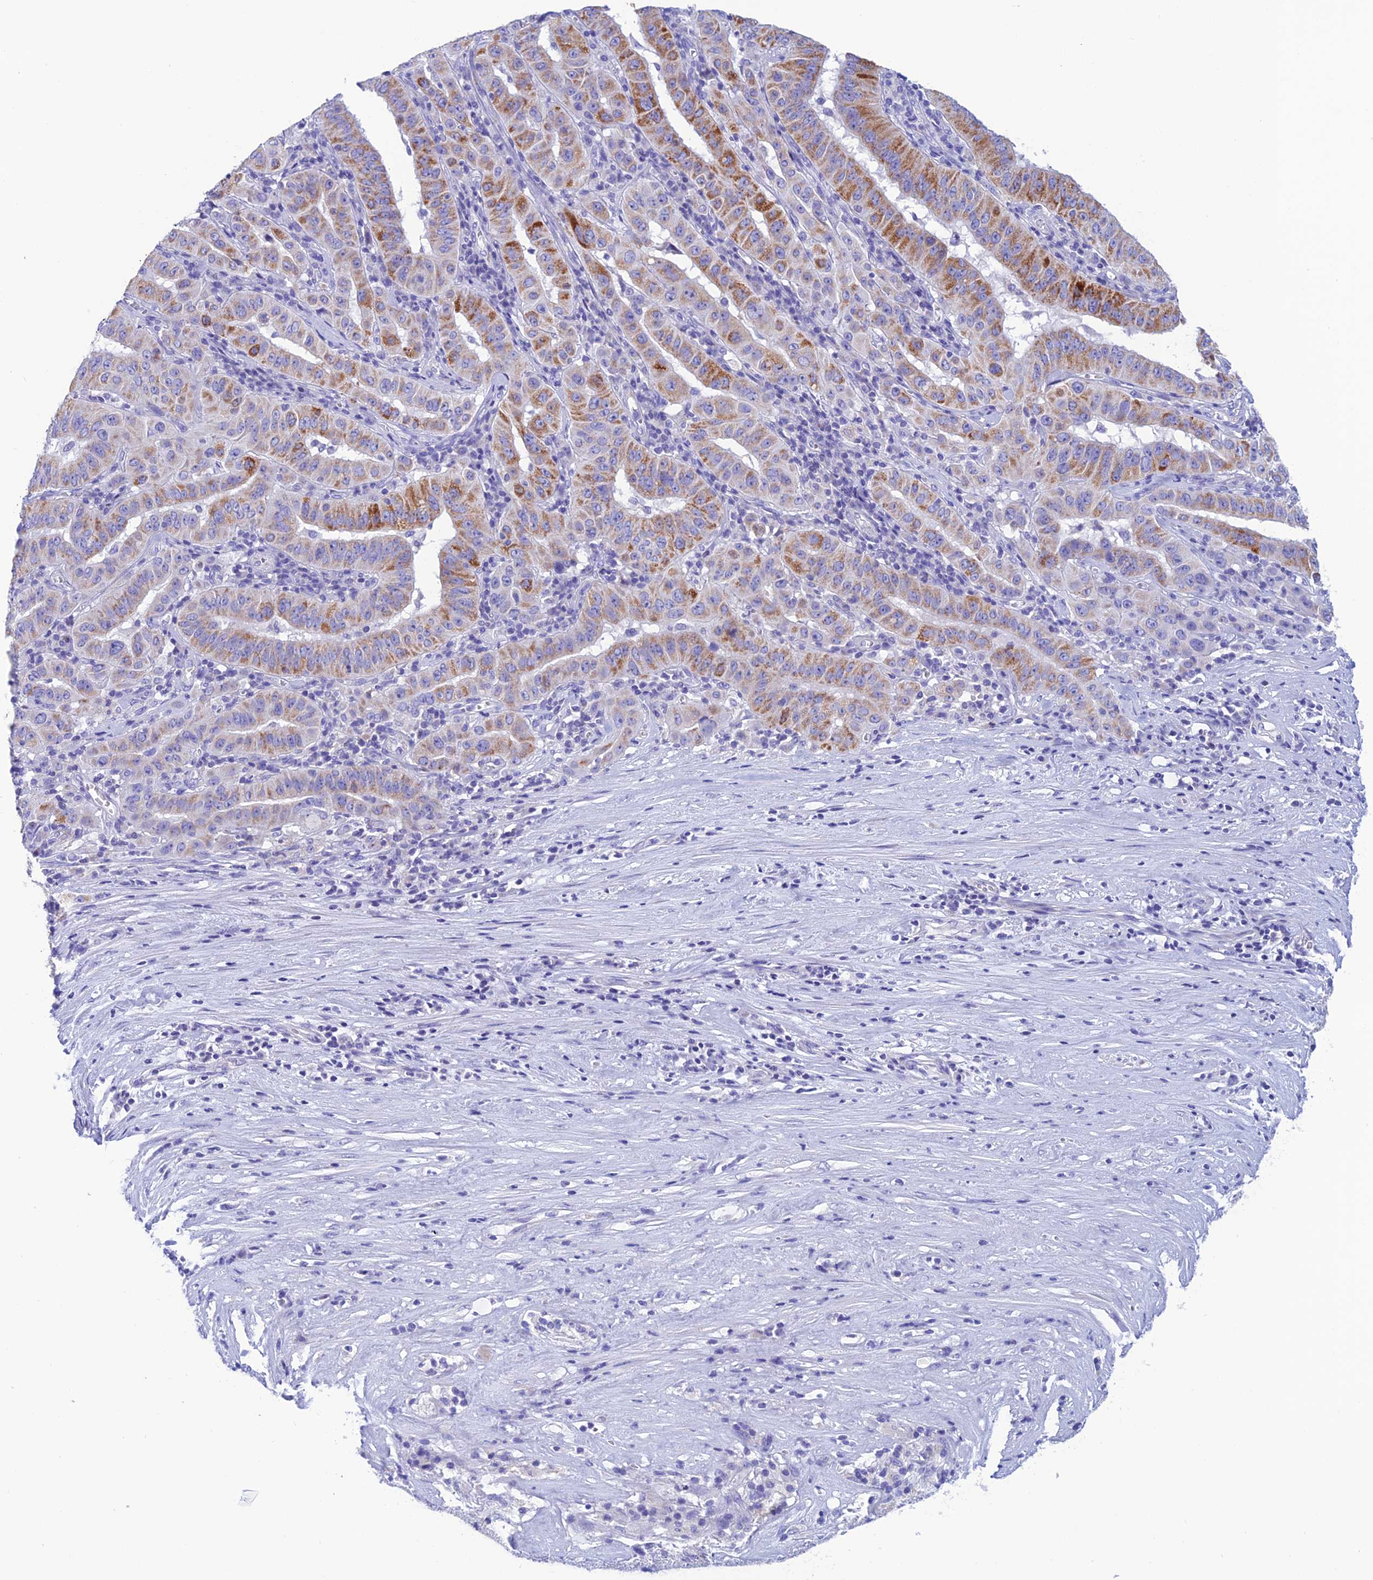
{"staining": {"intensity": "moderate", "quantity": ">75%", "location": "cytoplasmic/membranous"}, "tissue": "pancreatic cancer", "cell_type": "Tumor cells", "image_type": "cancer", "snomed": [{"axis": "morphology", "description": "Adenocarcinoma, NOS"}, {"axis": "topography", "description": "Pancreas"}], "caption": "Adenocarcinoma (pancreatic) stained with IHC demonstrates moderate cytoplasmic/membranous expression in about >75% of tumor cells. The staining was performed using DAB to visualize the protein expression in brown, while the nuclei were stained in blue with hematoxylin (Magnification: 20x).", "gene": "NXPE4", "patient": {"sex": "male", "age": 63}}